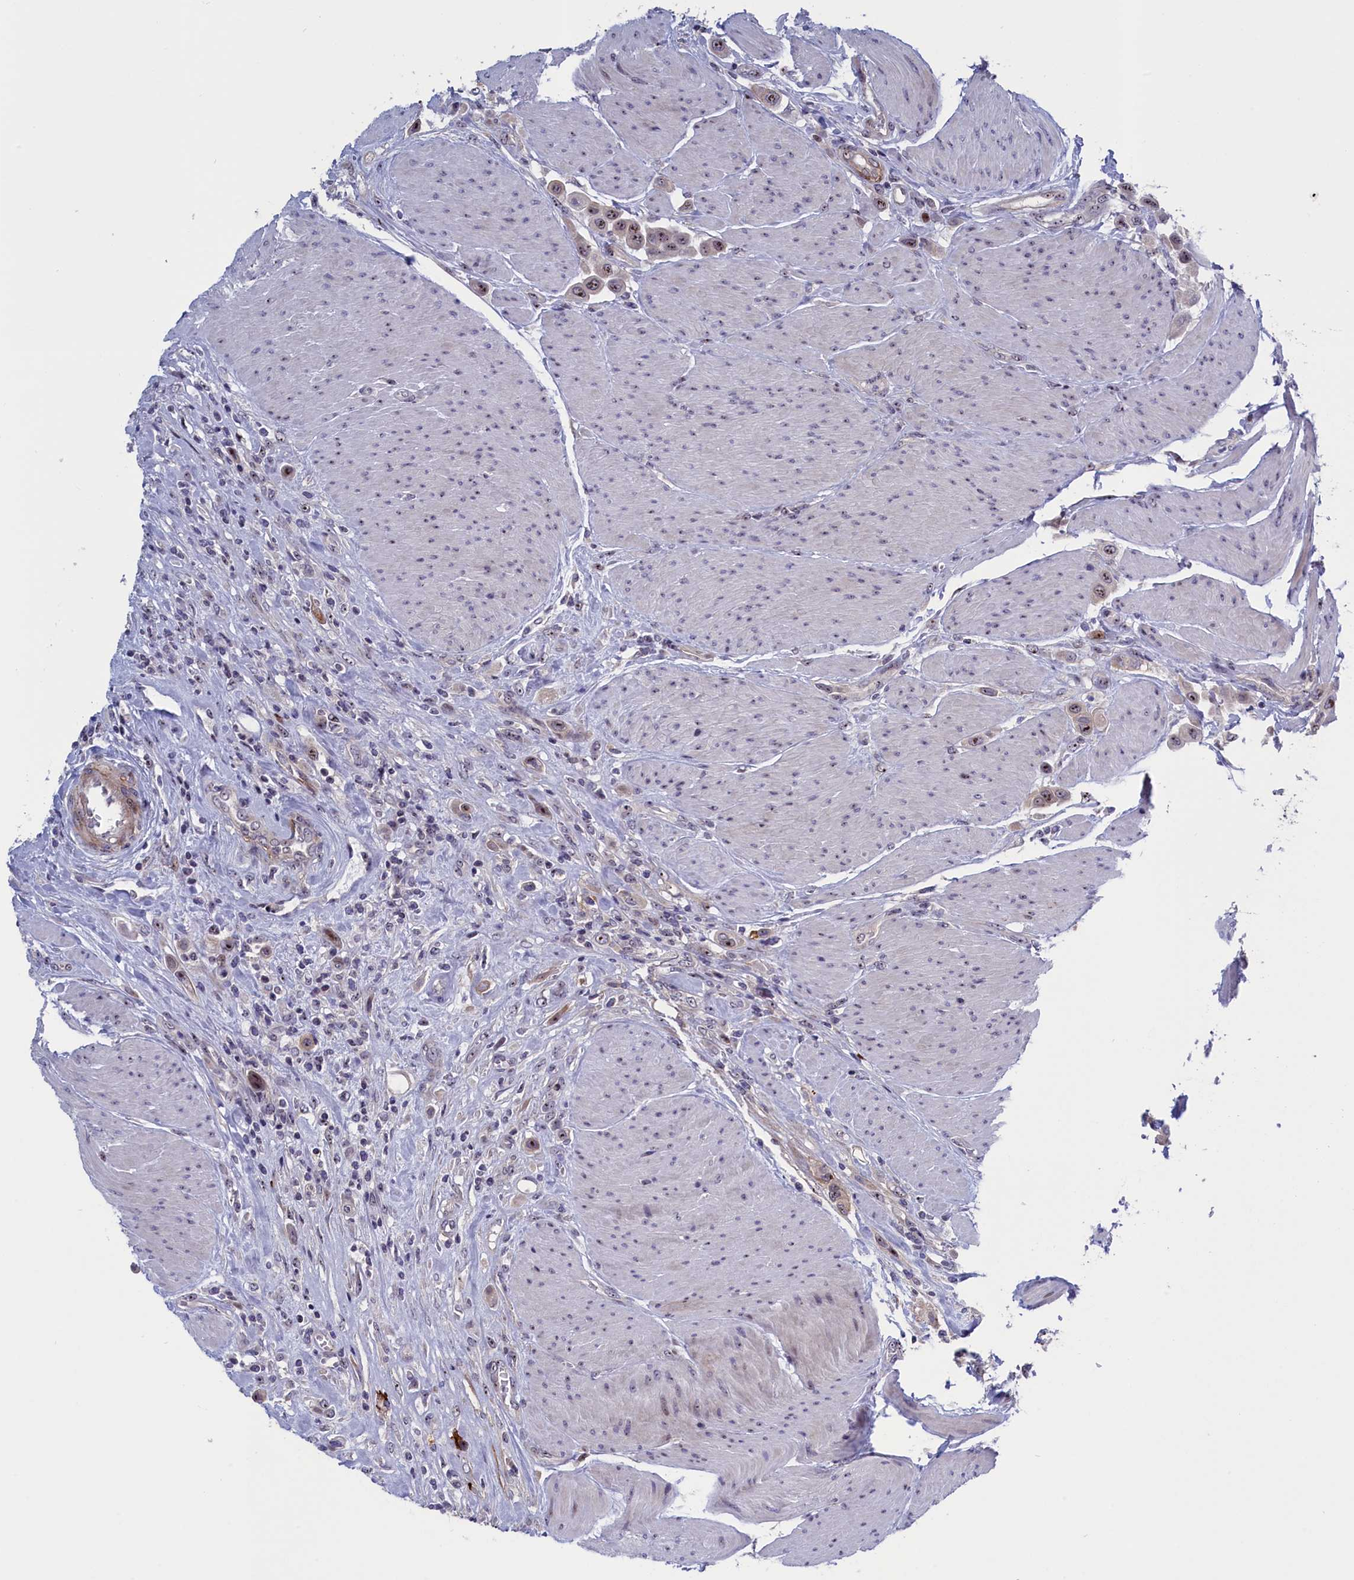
{"staining": {"intensity": "moderate", "quantity": ">75%", "location": "nuclear"}, "tissue": "urothelial cancer", "cell_type": "Tumor cells", "image_type": "cancer", "snomed": [{"axis": "morphology", "description": "Urothelial carcinoma, High grade"}, {"axis": "topography", "description": "Urinary bladder"}], "caption": "Urothelial cancer stained with DAB (3,3'-diaminobenzidine) IHC reveals medium levels of moderate nuclear expression in approximately >75% of tumor cells. The staining was performed using DAB (3,3'-diaminobenzidine), with brown indicating positive protein expression. Nuclei are stained blue with hematoxylin.", "gene": "PPAN", "patient": {"sex": "male", "age": 50}}